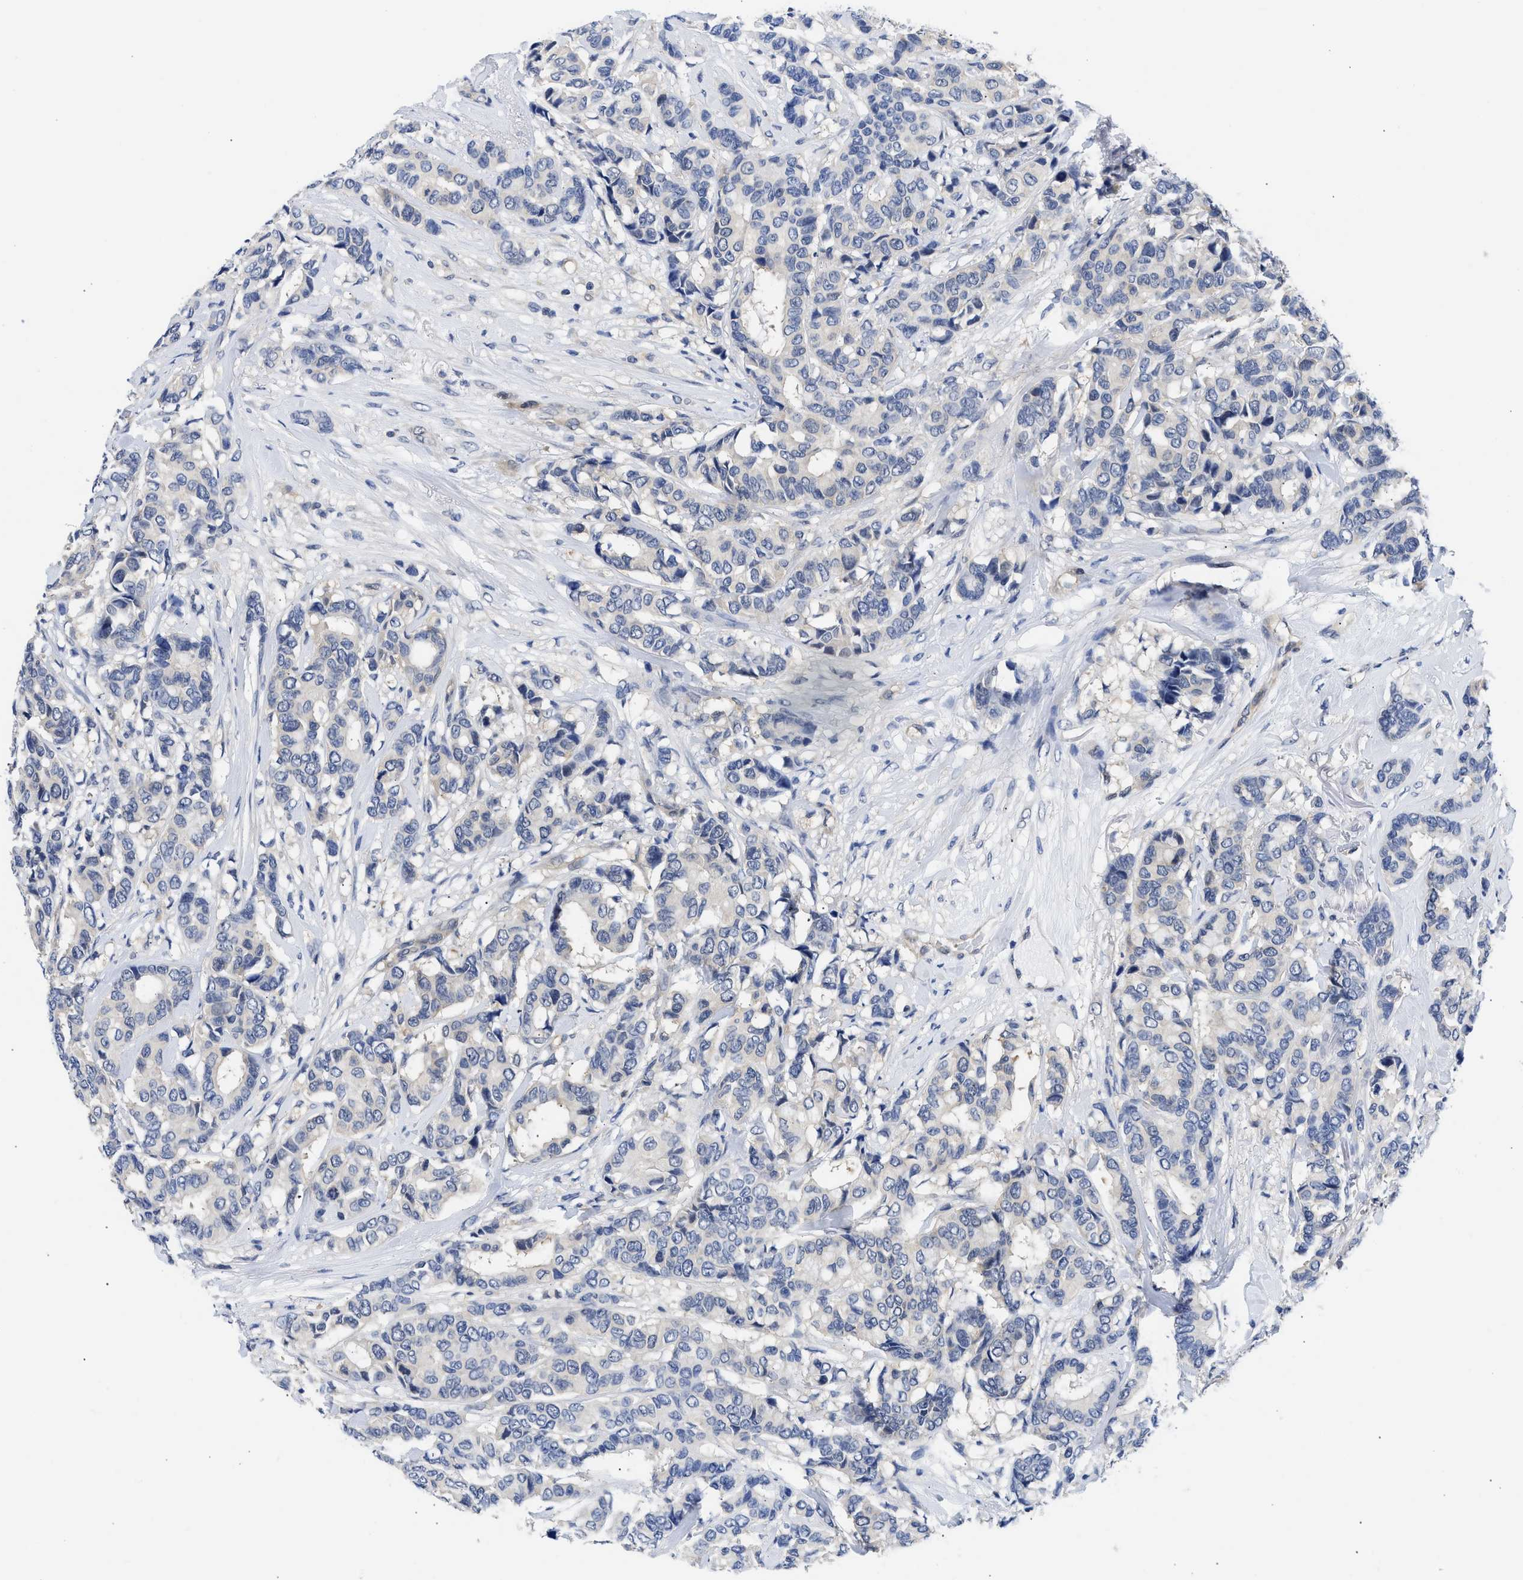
{"staining": {"intensity": "negative", "quantity": "none", "location": "none"}, "tissue": "breast cancer", "cell_type": "Tumor cells", "image_type": "cancer", "snomed": [{"axis": "morphology", "description": "Duct carcinoma"}, {"axis": "topography", "description": "Breast"}], "caption": "Immunohistochemistry (IHC) of breast infiltrating ductal carcinoma shows no expression in tumor cells. Brightfield microscopy of immunohistochemistry (IHC) stained with DAB (3,3'-diaminobenzidine) (brown) and hematoxylin (blue), captured at high magnification.", "gene": "XPO5", "patient": {"sex": "female", "age": 87}}